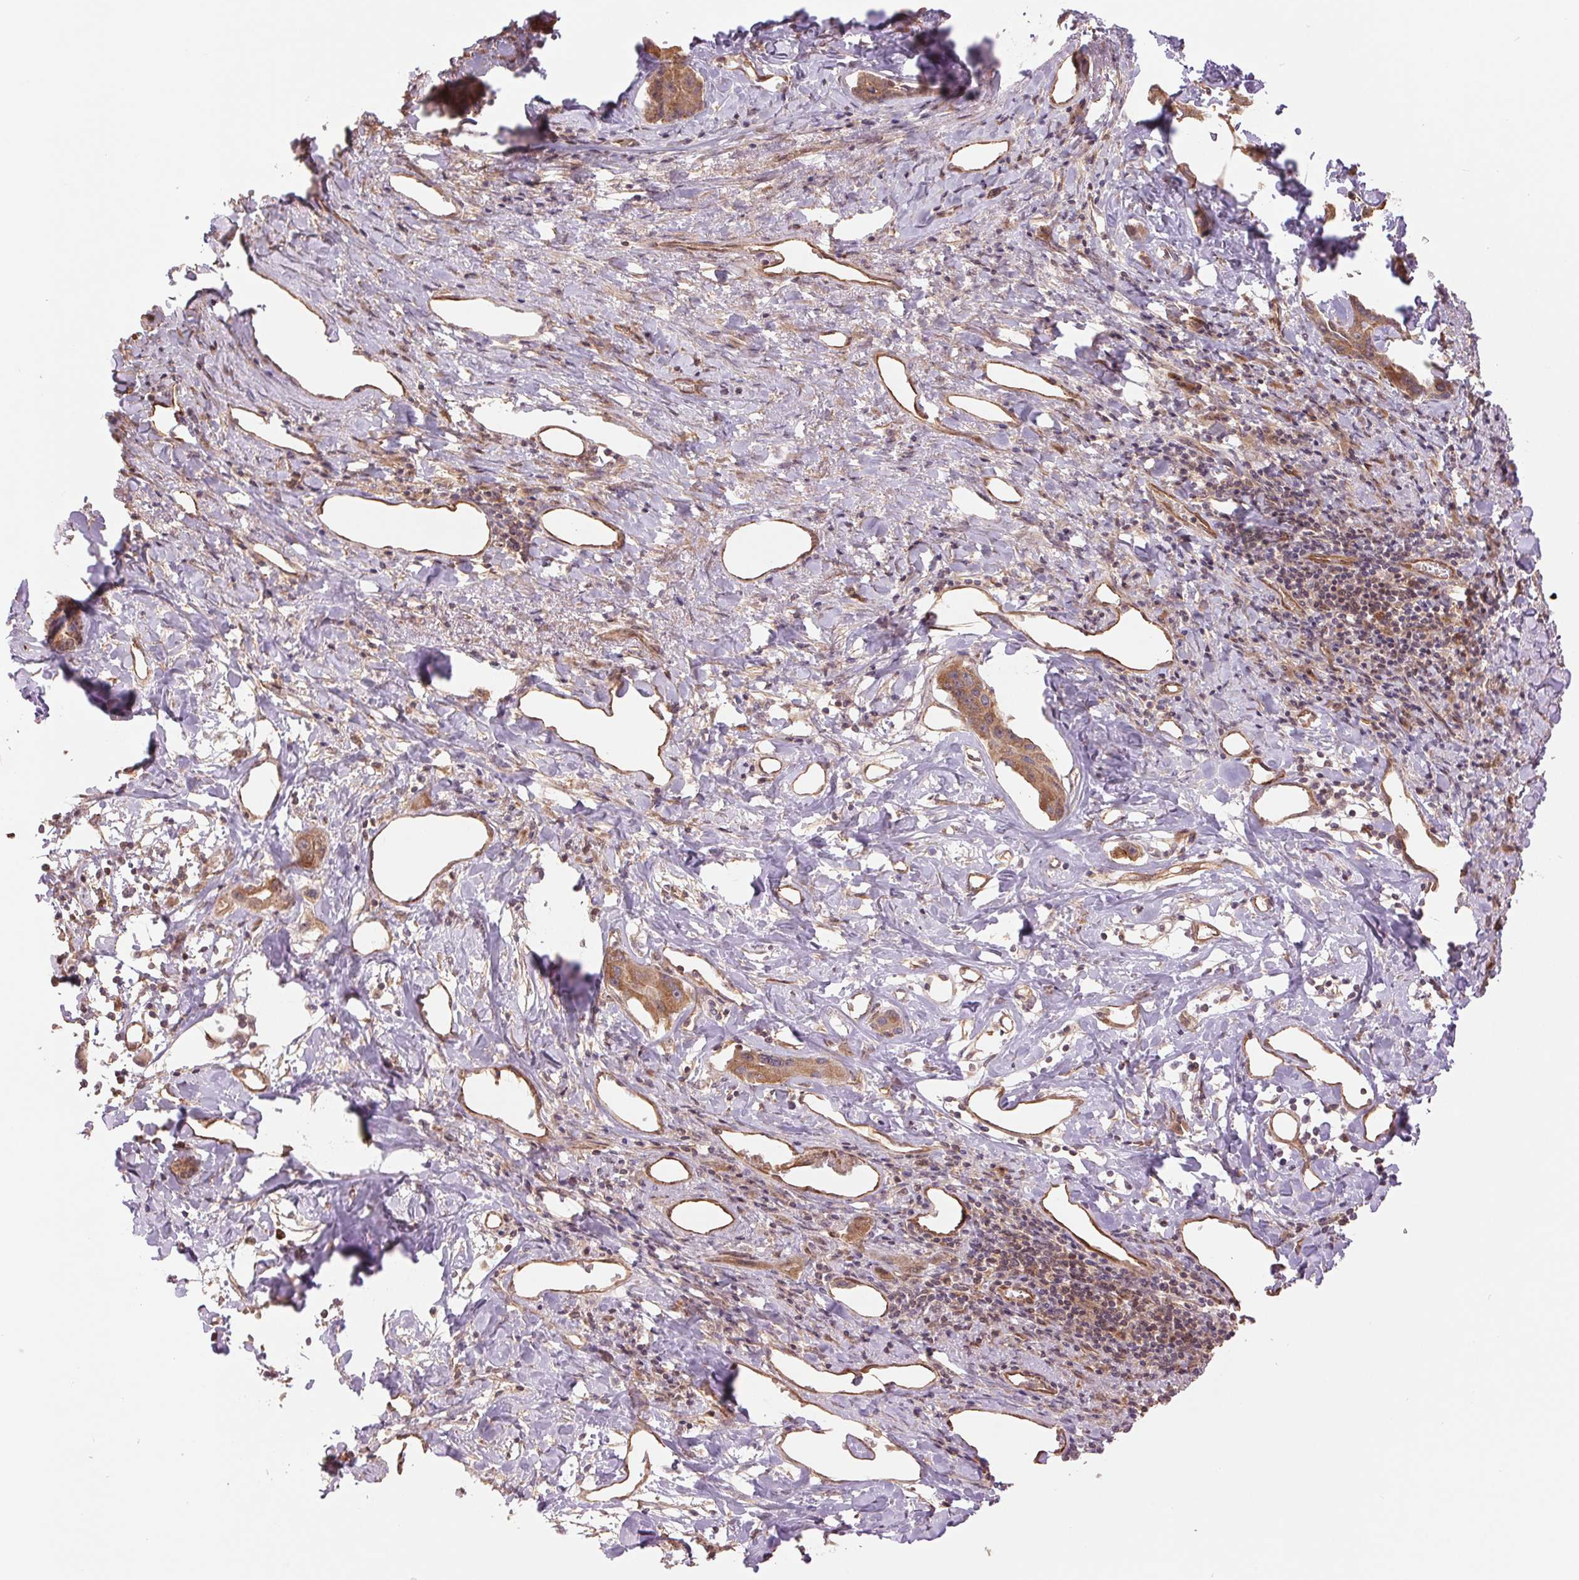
{"staining": {"intensity": "weak", "quantity": ">75%", "location": "cytoplasmic/membranous"}, "tissue": "liver cancer", "cell_type": "Tumor cells", "image_type": "cancer", "snomed": [{"axis": "morphology", "description": "Cholangiocarcinoma"}, {"axis": "topography", "description": "Liver"}], "caption": "Brown immunohistochemical staining in human liver cholangiocarcinoma exhibits weak cytoplasmic/membranous staining in approximately >75% of tumor cells.", "gene": "STARD7", "patient": {"sex": "male", "age": 59}}